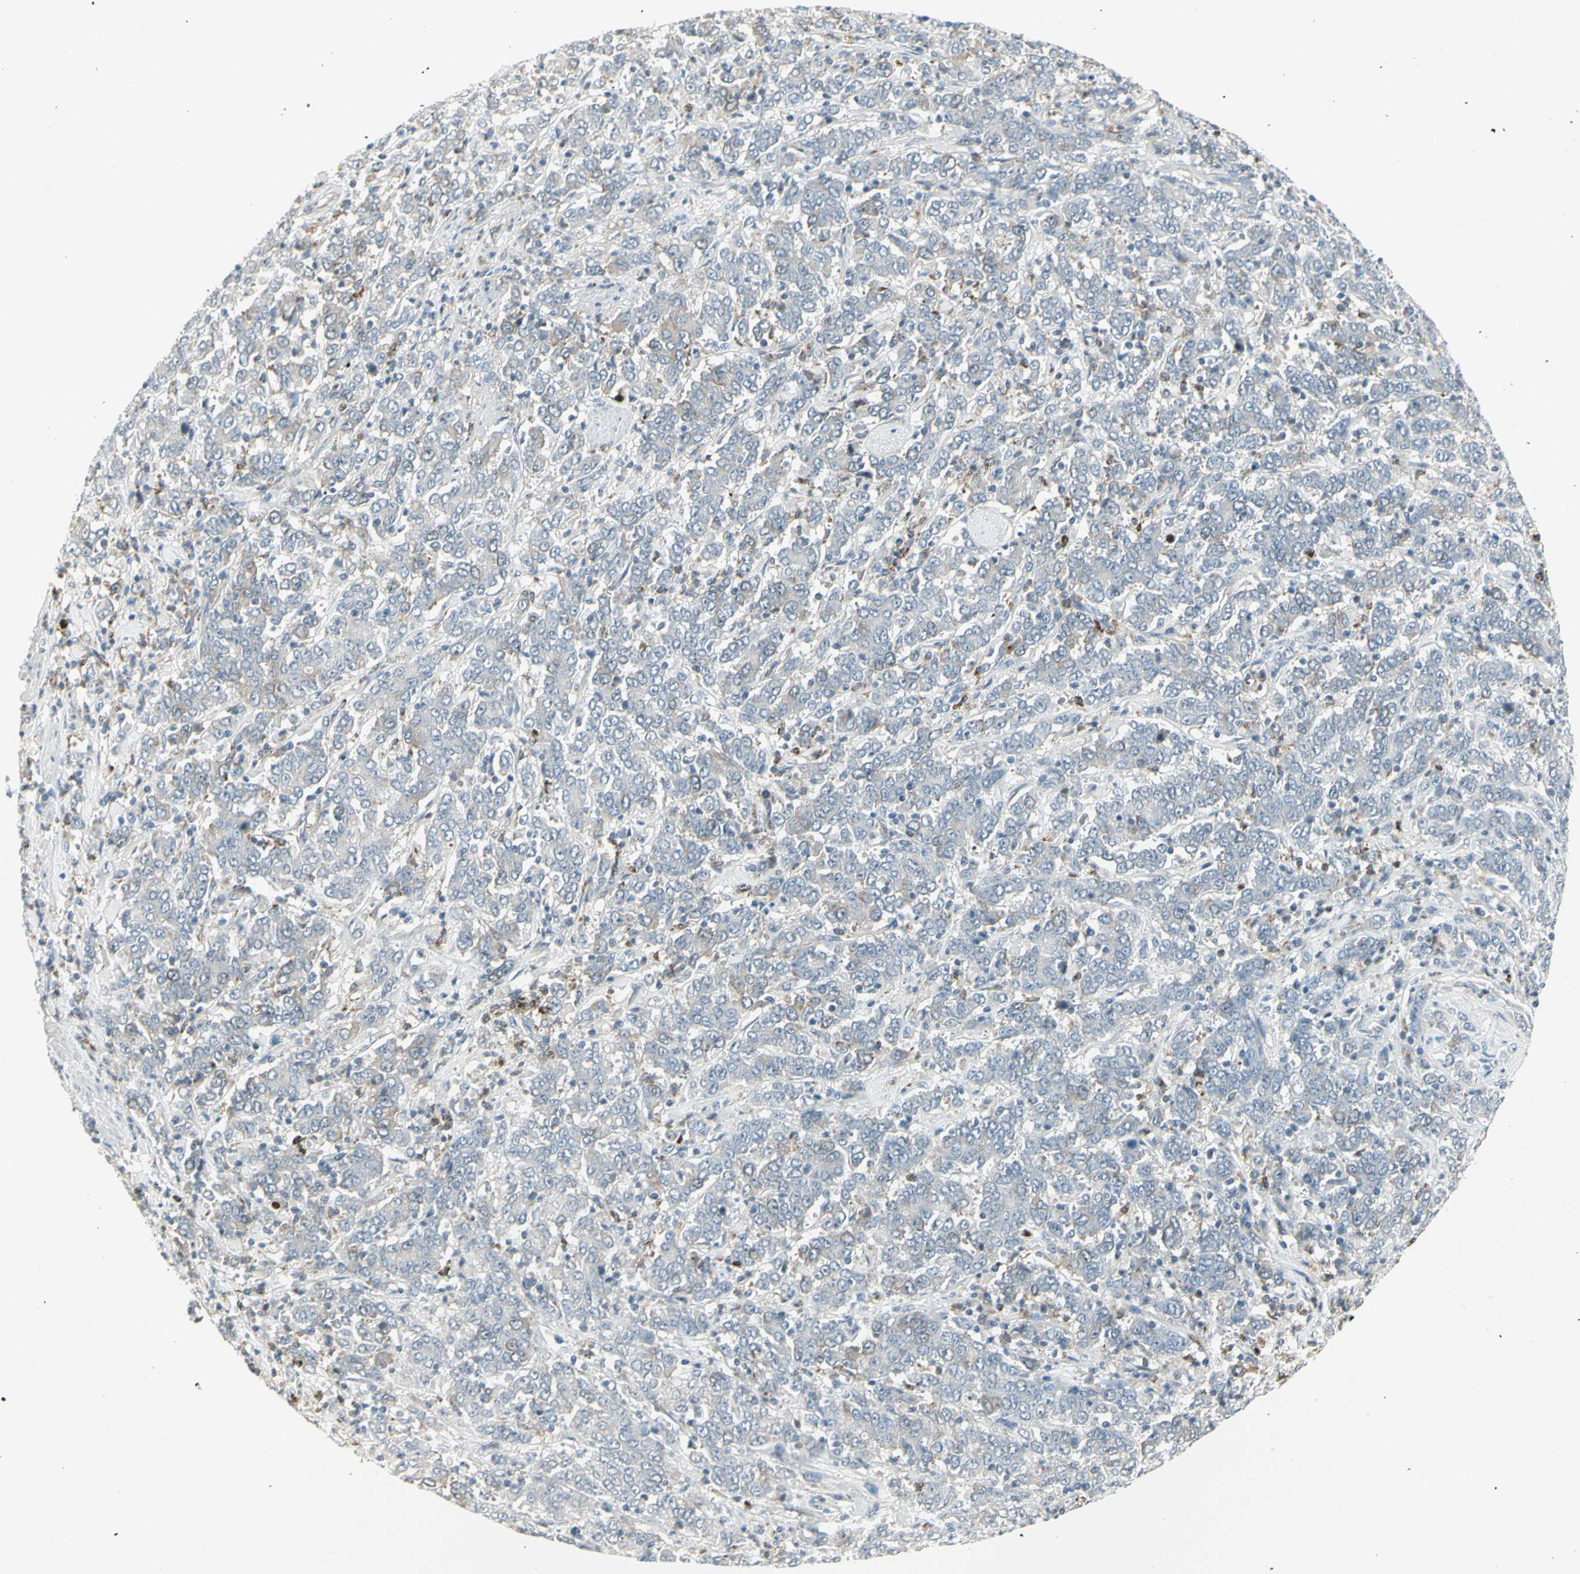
{"staining": {"intensity": "weak", "quantity": "<25%", "location": "cytoplasmic/membranous"}, "tissue": "stomach cancer", "cell_type": "Tumor cells", "image_type": "cancer", "snomed": [{"axis": "morphology", "description": "Adenocarcinoma, NOS"}, {"axis": "topography", "description": "Stomach, lower"}], "caption": "Immunohistochemical staining of stomach adenocarcinoma demonstrates no significant expression in tumor cells. (Stains: DAB IHC with hematoxylin counter stain, Microscopy: brightfield microscopy at high magnification).", "gene": "CCNB2", "patient": {"sex": "female", "age": 71}}